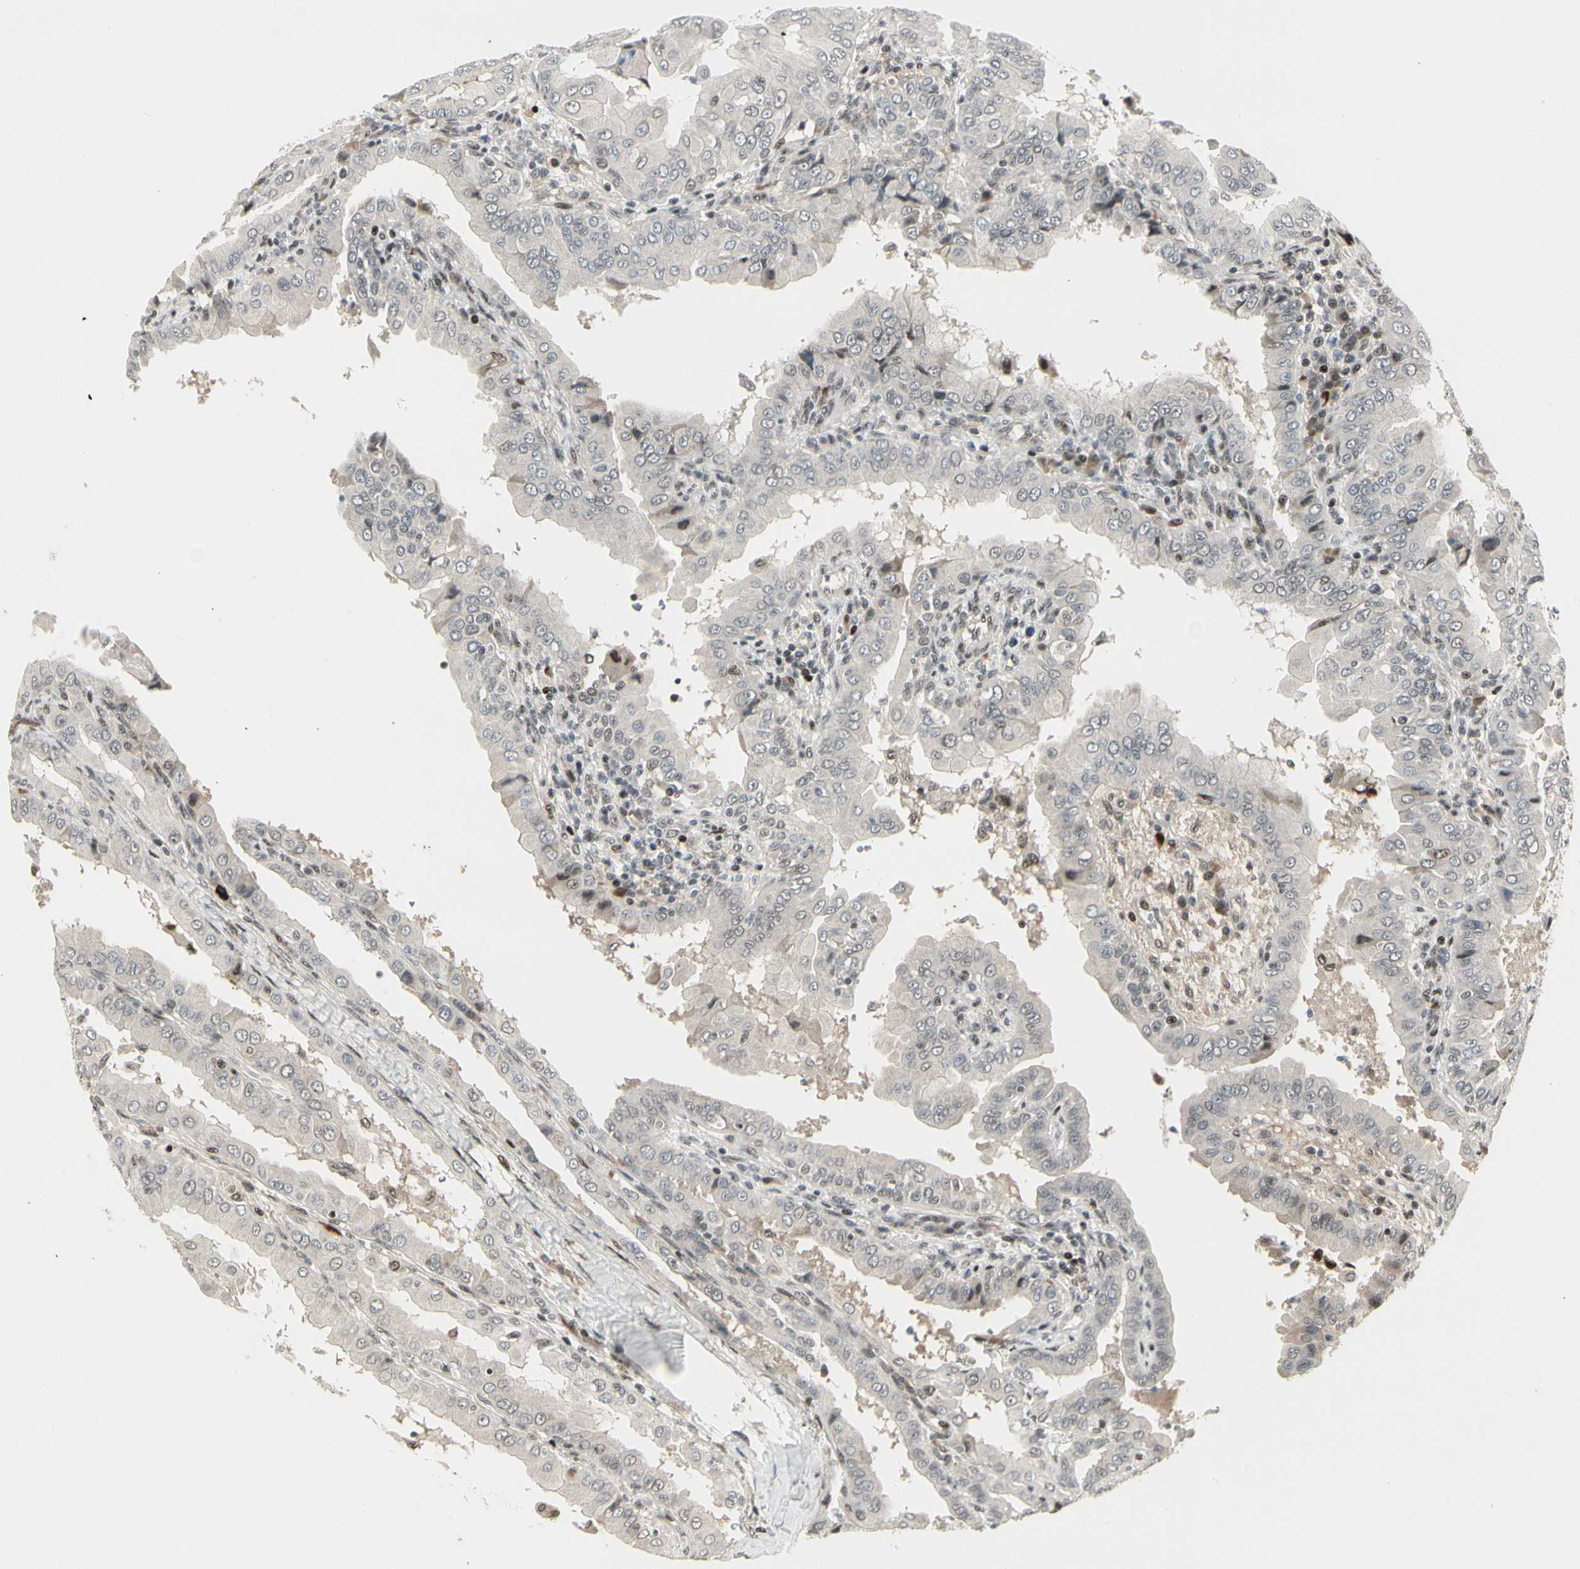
{"staining": {"intensity": "negative", "quantity": "none", "location": "none"}, "tissue": "thyroid cancer", "cell_type": "Tumor cells", "image_type": "cancer", "snomed": [{"axis": "morphology", "description": "Papillary adenocarcinoma, NOS"}, {"axis": "topography", "description": "Thyroid gland"}], "caption": "A high-resolution photomicrograph shows IHC staining of thyroid papillary adenocarcinoma, which displays no significant expression in tumor cells.", "gene": "FOXJ2", "patient": {"sex": "male", "age": 33}}